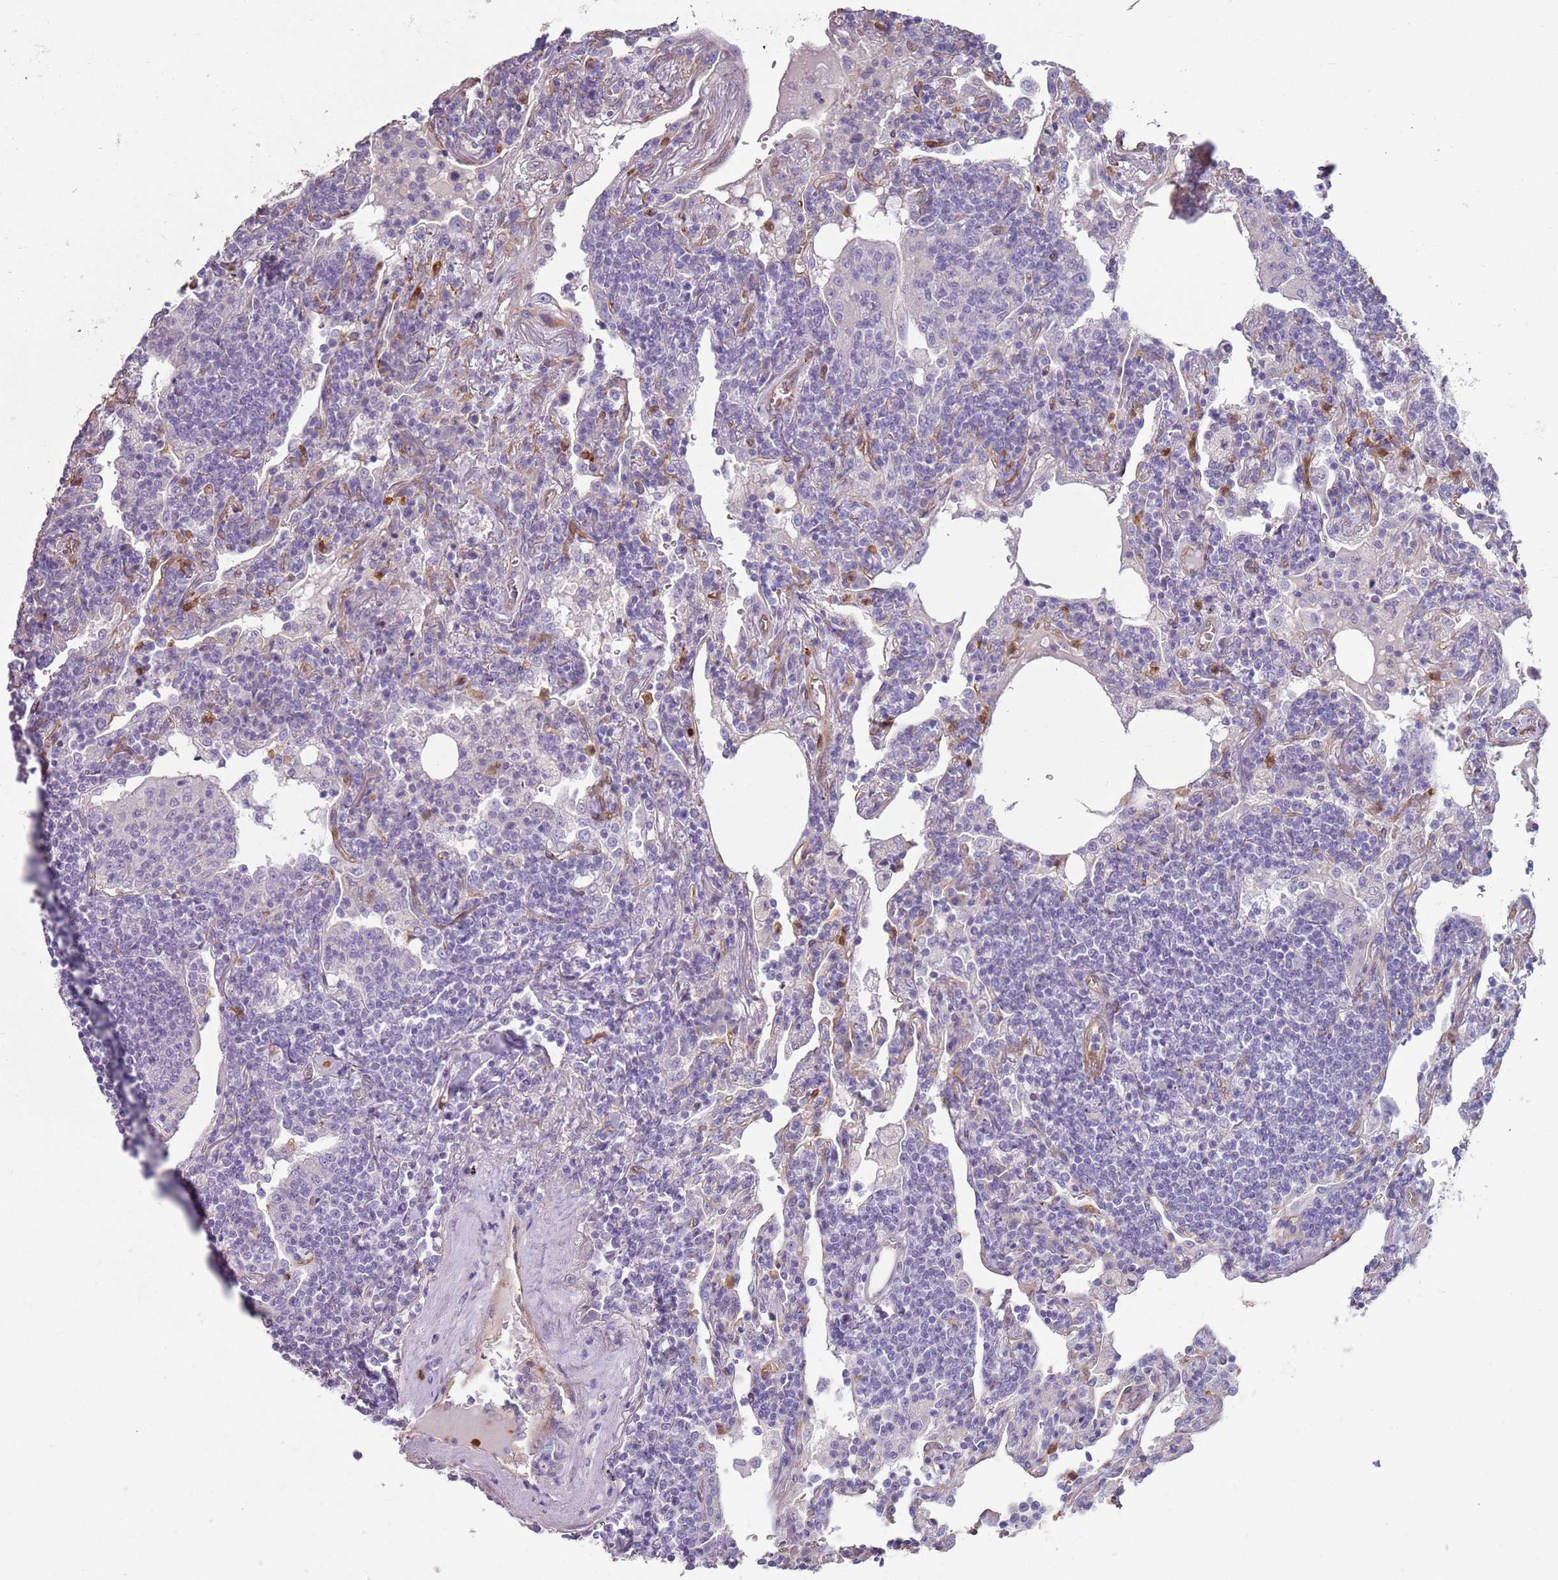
{"staining": {"intensity": "negative", "quantity": "none", "location": "none"}, "tissue": "lymphoma", "cell_type": "Tumor cells", "image_type": "cancer", "snomed": [{"axis": "morphology", "description": "Malignant lymphoma, non-Hodgkin's type, Low grade"}, {"axis": "topography", "description": "Lung"}], "caption": "Immunohistochemical staining of lymphoma displays no significant positivity in tumor cells.", "gene": "PHLPP2", "patient": {"sex": "female", "age": 71}}